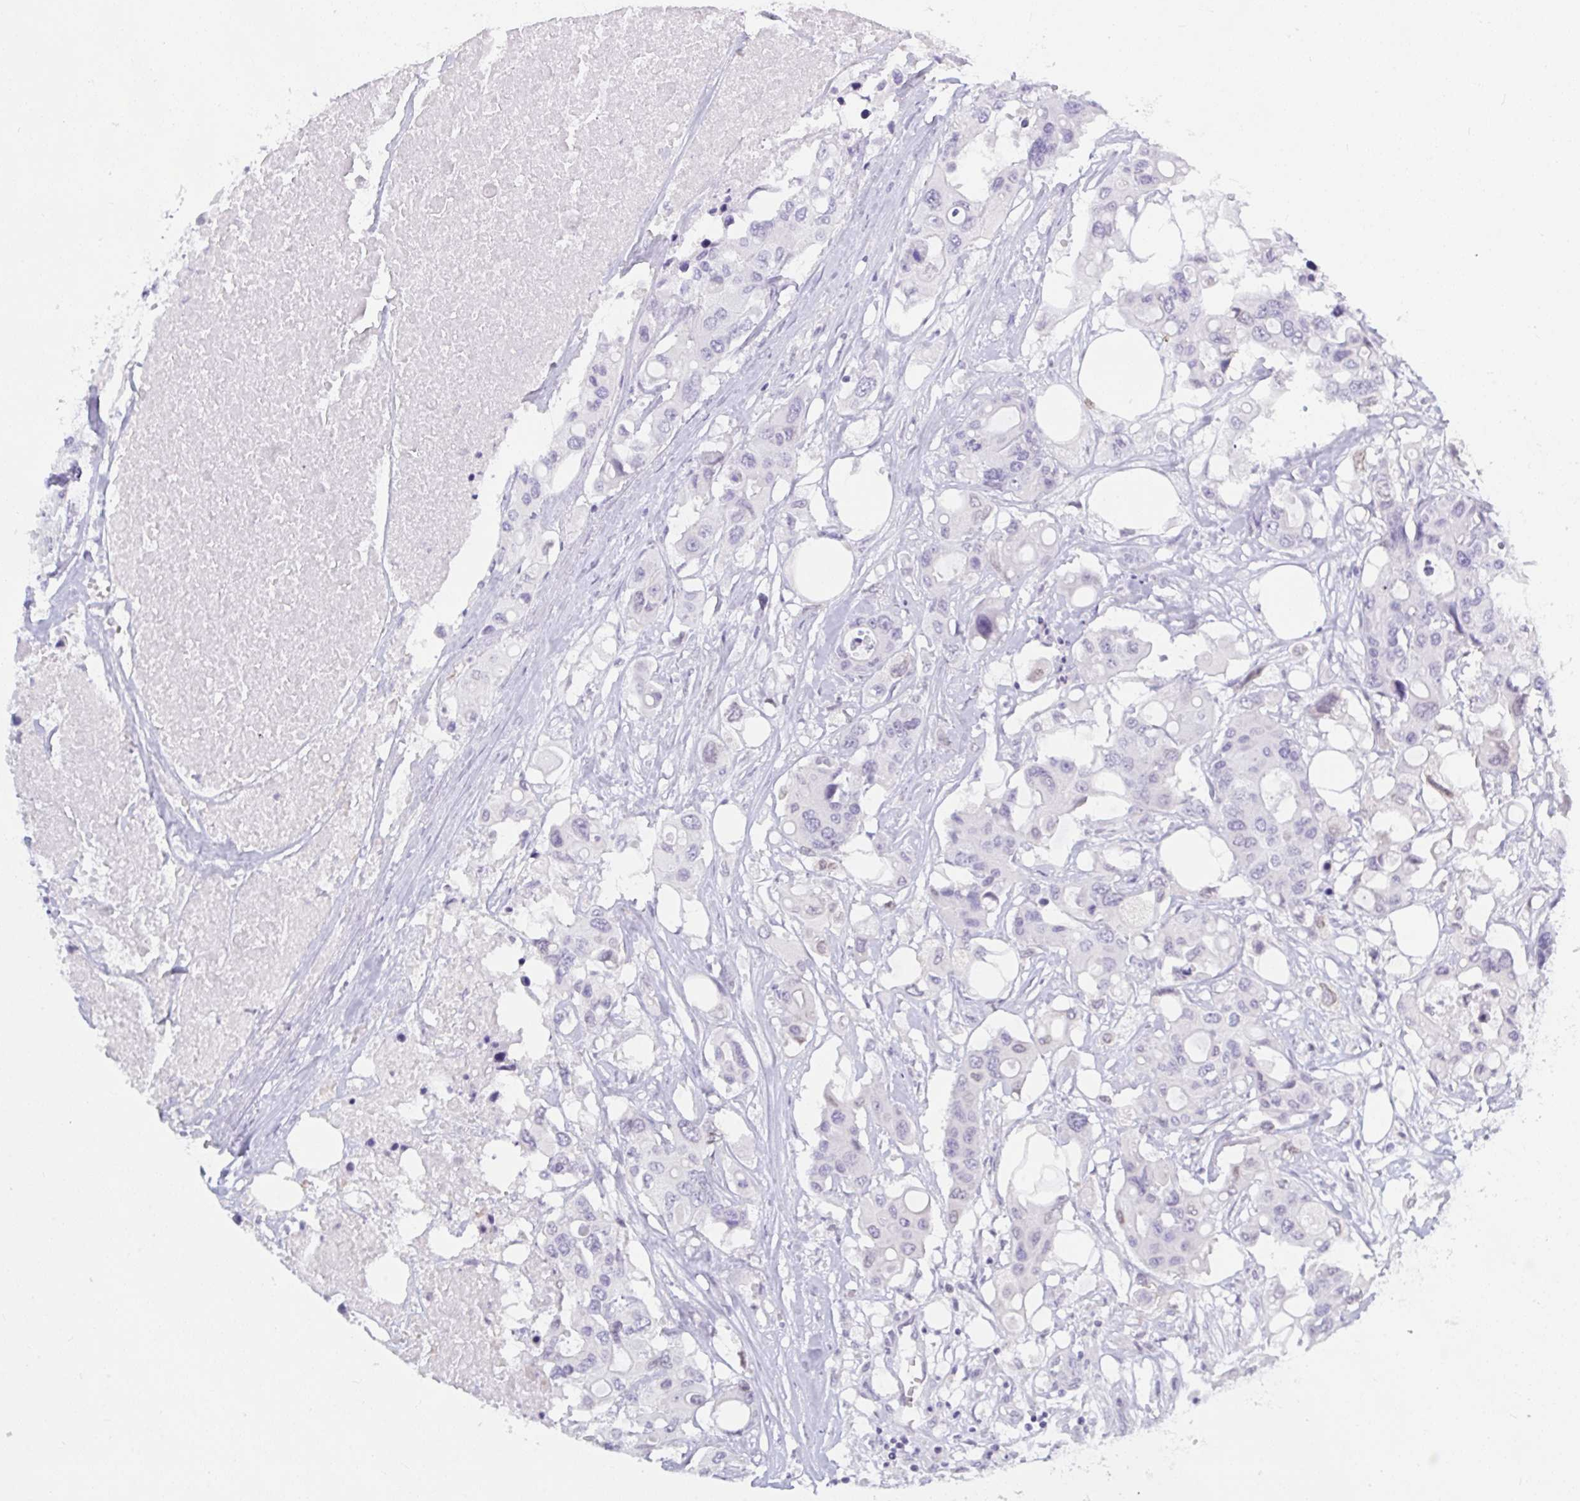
{"staining": {"intensity": "negative", "quantity": "none", "location": "none"}, "tissue": "colorectal cancer", "cell_type": "Tumor cells", "image_type": "cancer", "snomed": [{"axis": "morphology", "description": "Adenocarcinoma, NOS"}, {"axis": "topography", "description": "Colon"}], "caption": "Colorectal cancer stained for a protein using immunohistochemistry displays no positivity tumor cells.", "gene": "TANK", "patient": {"sex": "male", "age": 77}}